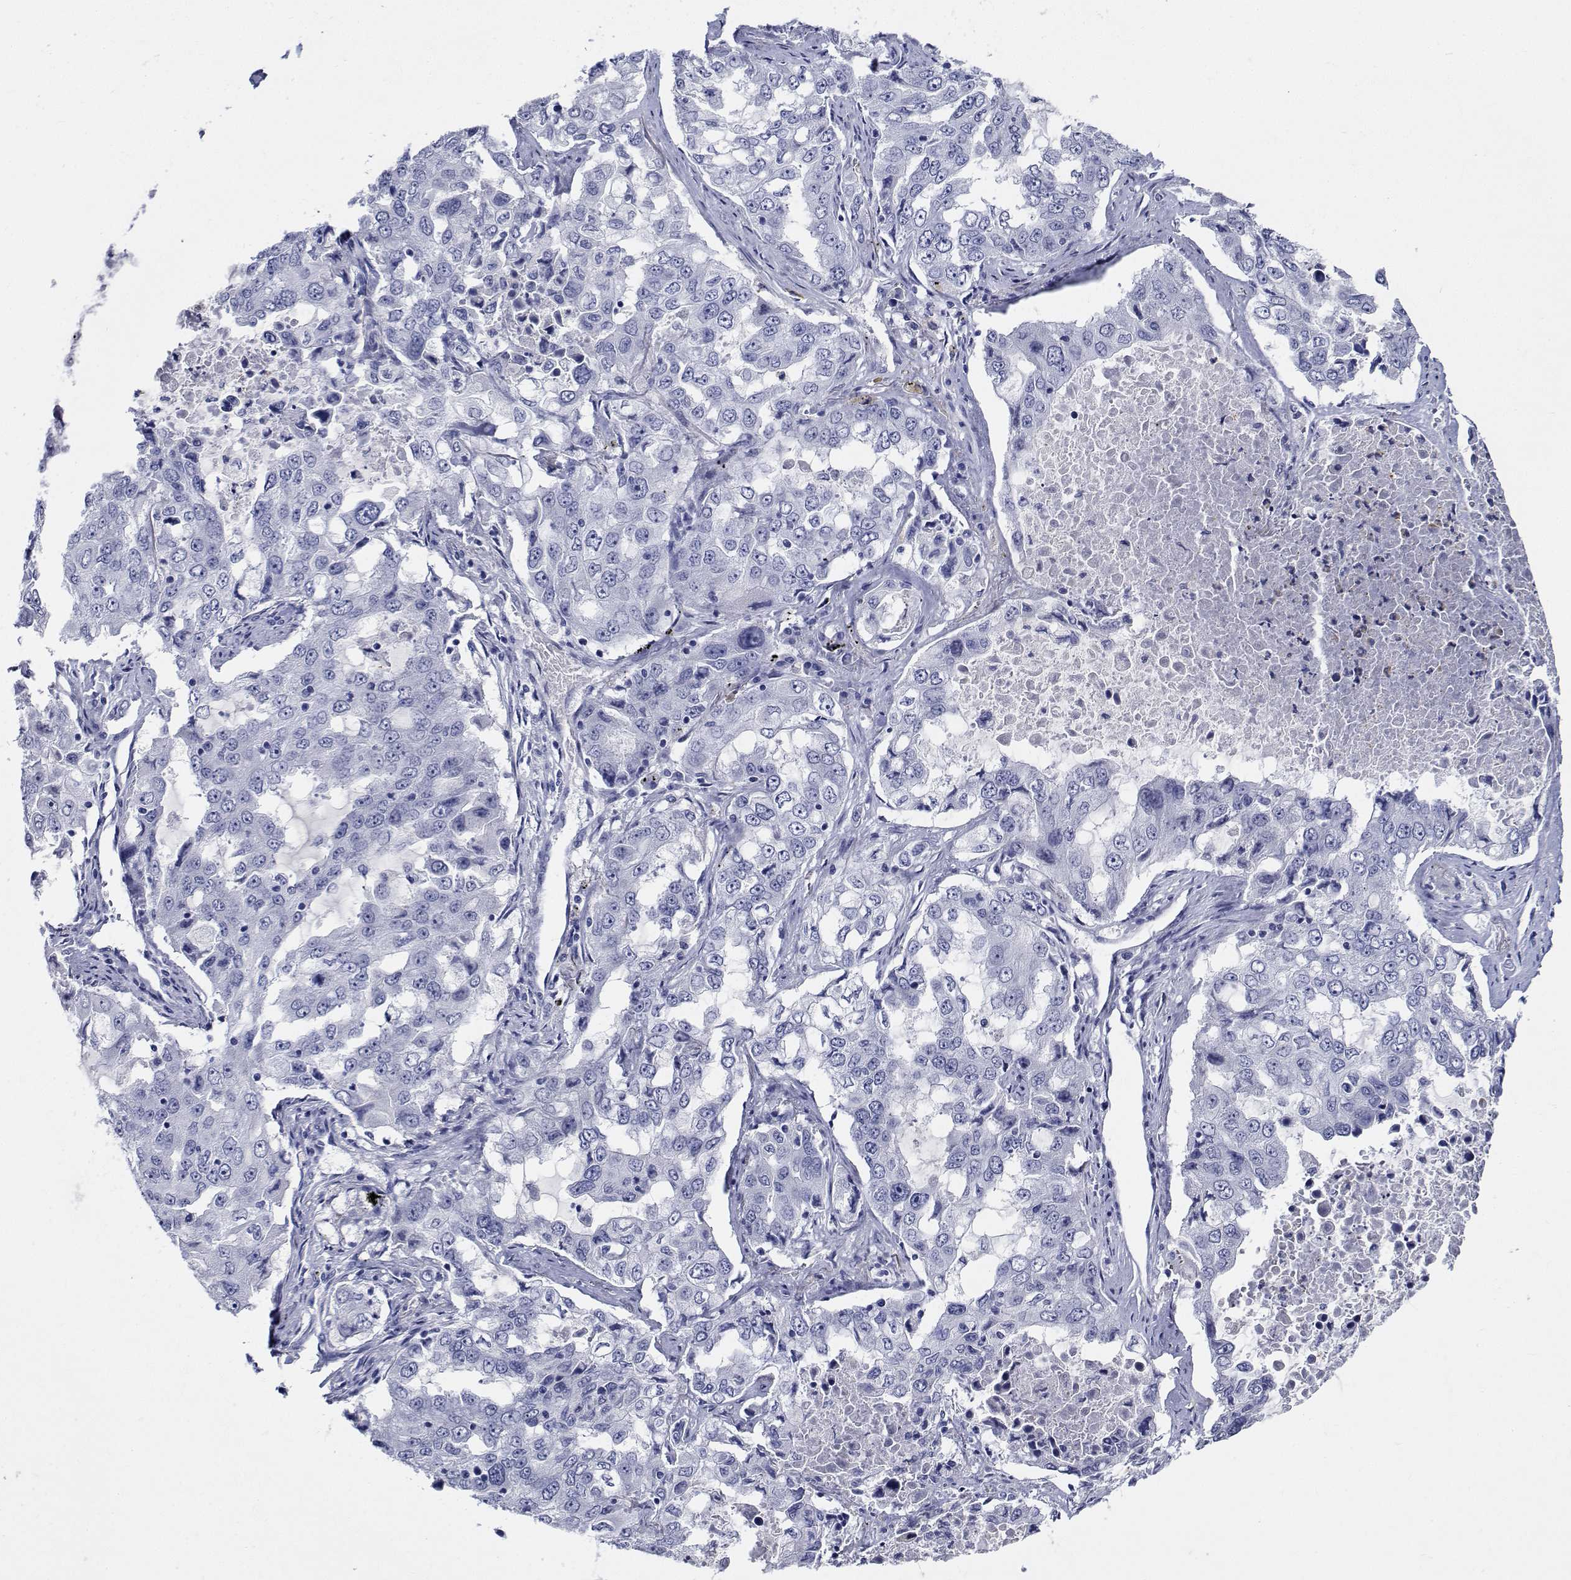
{"staining": {"intensity": "negative", "quantity": "none", "location": "none"}, "tissue": "lung cancer", "cell_type": "Tumor cells", "image_type": "cancer", "snomed": [{"axis": "morphology", "description": "Adenocarcinoma, NOS"}, {"axis": "topography", "description": "Lung"}], "caption": "A high-resolution micrograph shows immunohistochemistry (IHC) staining of lung cancer (adenocarcinoma), which displays no significant positivity in tumor cells.", "gene": "PLXNA4", "patient": {"sex": "female", "age": 61}}